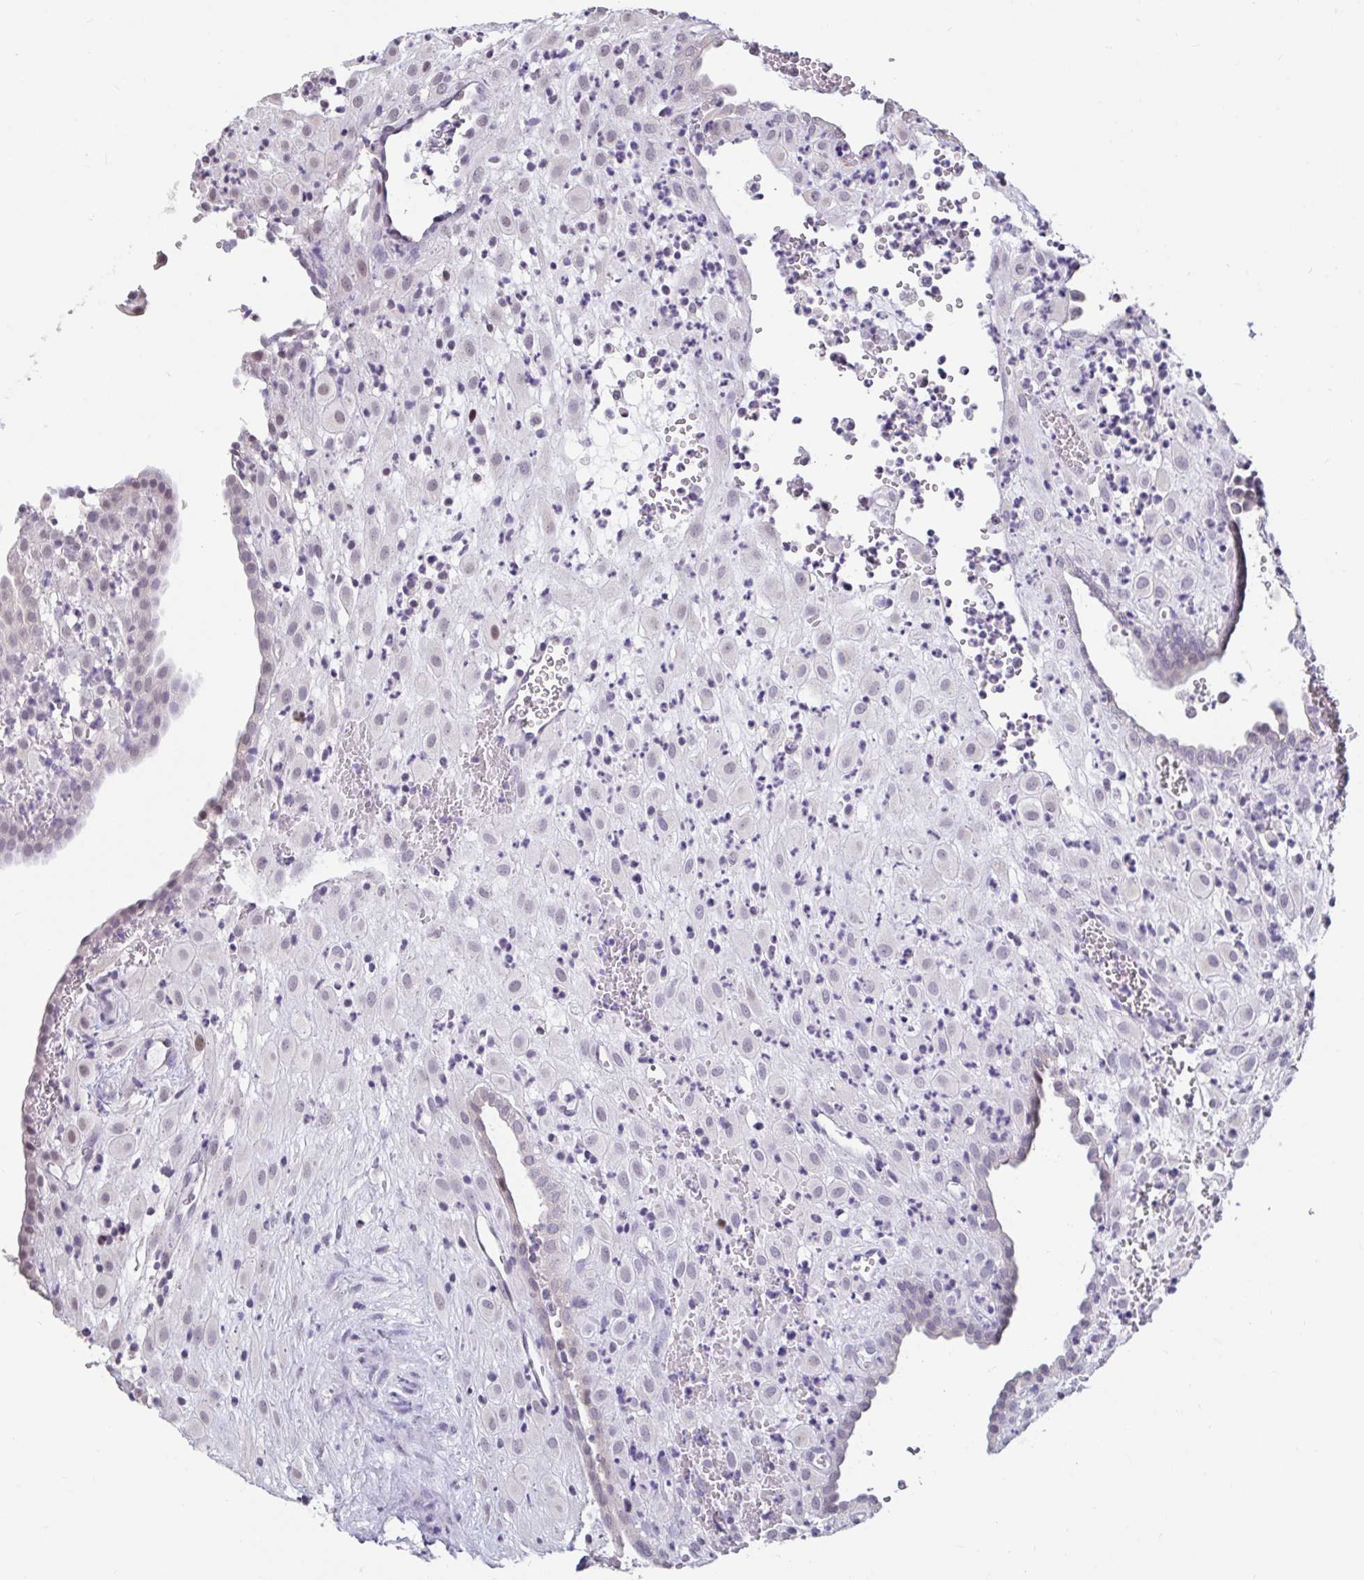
{"staining": {"intensity": "moderate", "quantity": "<25%", "location": "nuclear"}, "tissue": "placenta", "cell_type": "Decidual cells", "image_type": "normal", "snomed": [{"axis": "morphology", "description": "Normal tissue, NOS"}, {"axis": "topography", "description": "Placenta"}], "caption": "IHC micrograph of benign human placenta stained for a protein (brown), which reveals low levels of moderate nuclear expression in about <25% of decidual cells.", "gene": "ANLN", "patient": {"sex": "female", "age": 24}}